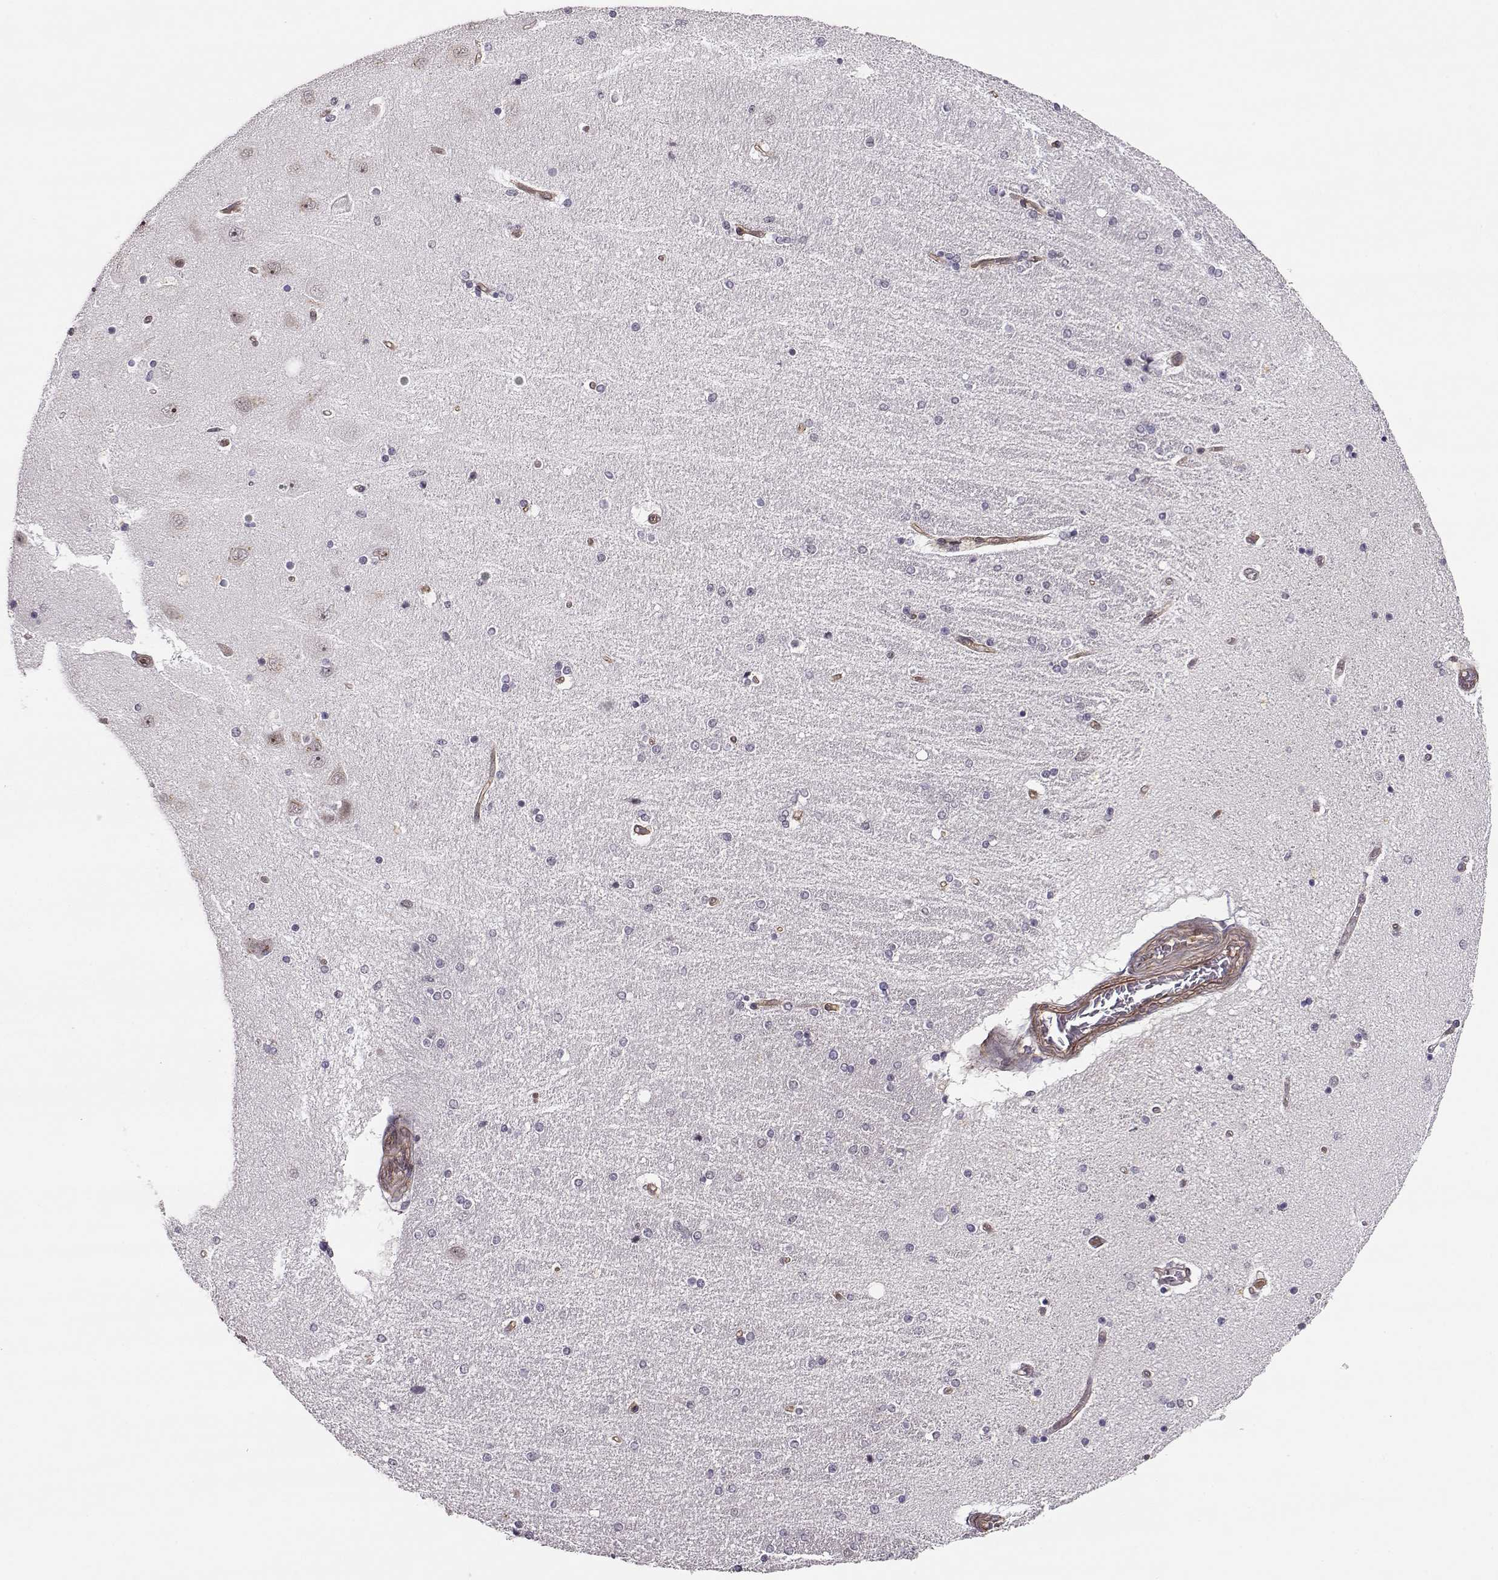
{"staining": {"intensity": "moderate", "quantity": "<25%", "location": "cytoplasmic/membranous,nuclear"}, "tissue": "hippocampus", "cell_type": "Glial cells", "image_type": "normal", "snomed": [{"axis": "morphology", "description": "Normal tissue, NOS"}, {"axis": "topography", "description": "Hippocampus"}], "caption": "Moderate cytoplasmic/membranous,nuclear expression for a protein is present in about <25% of glial cells of benign hippocampus using immunohistochemistry.", "gene": "CIR1", "patient": {"sex": "female", "age": 54}}